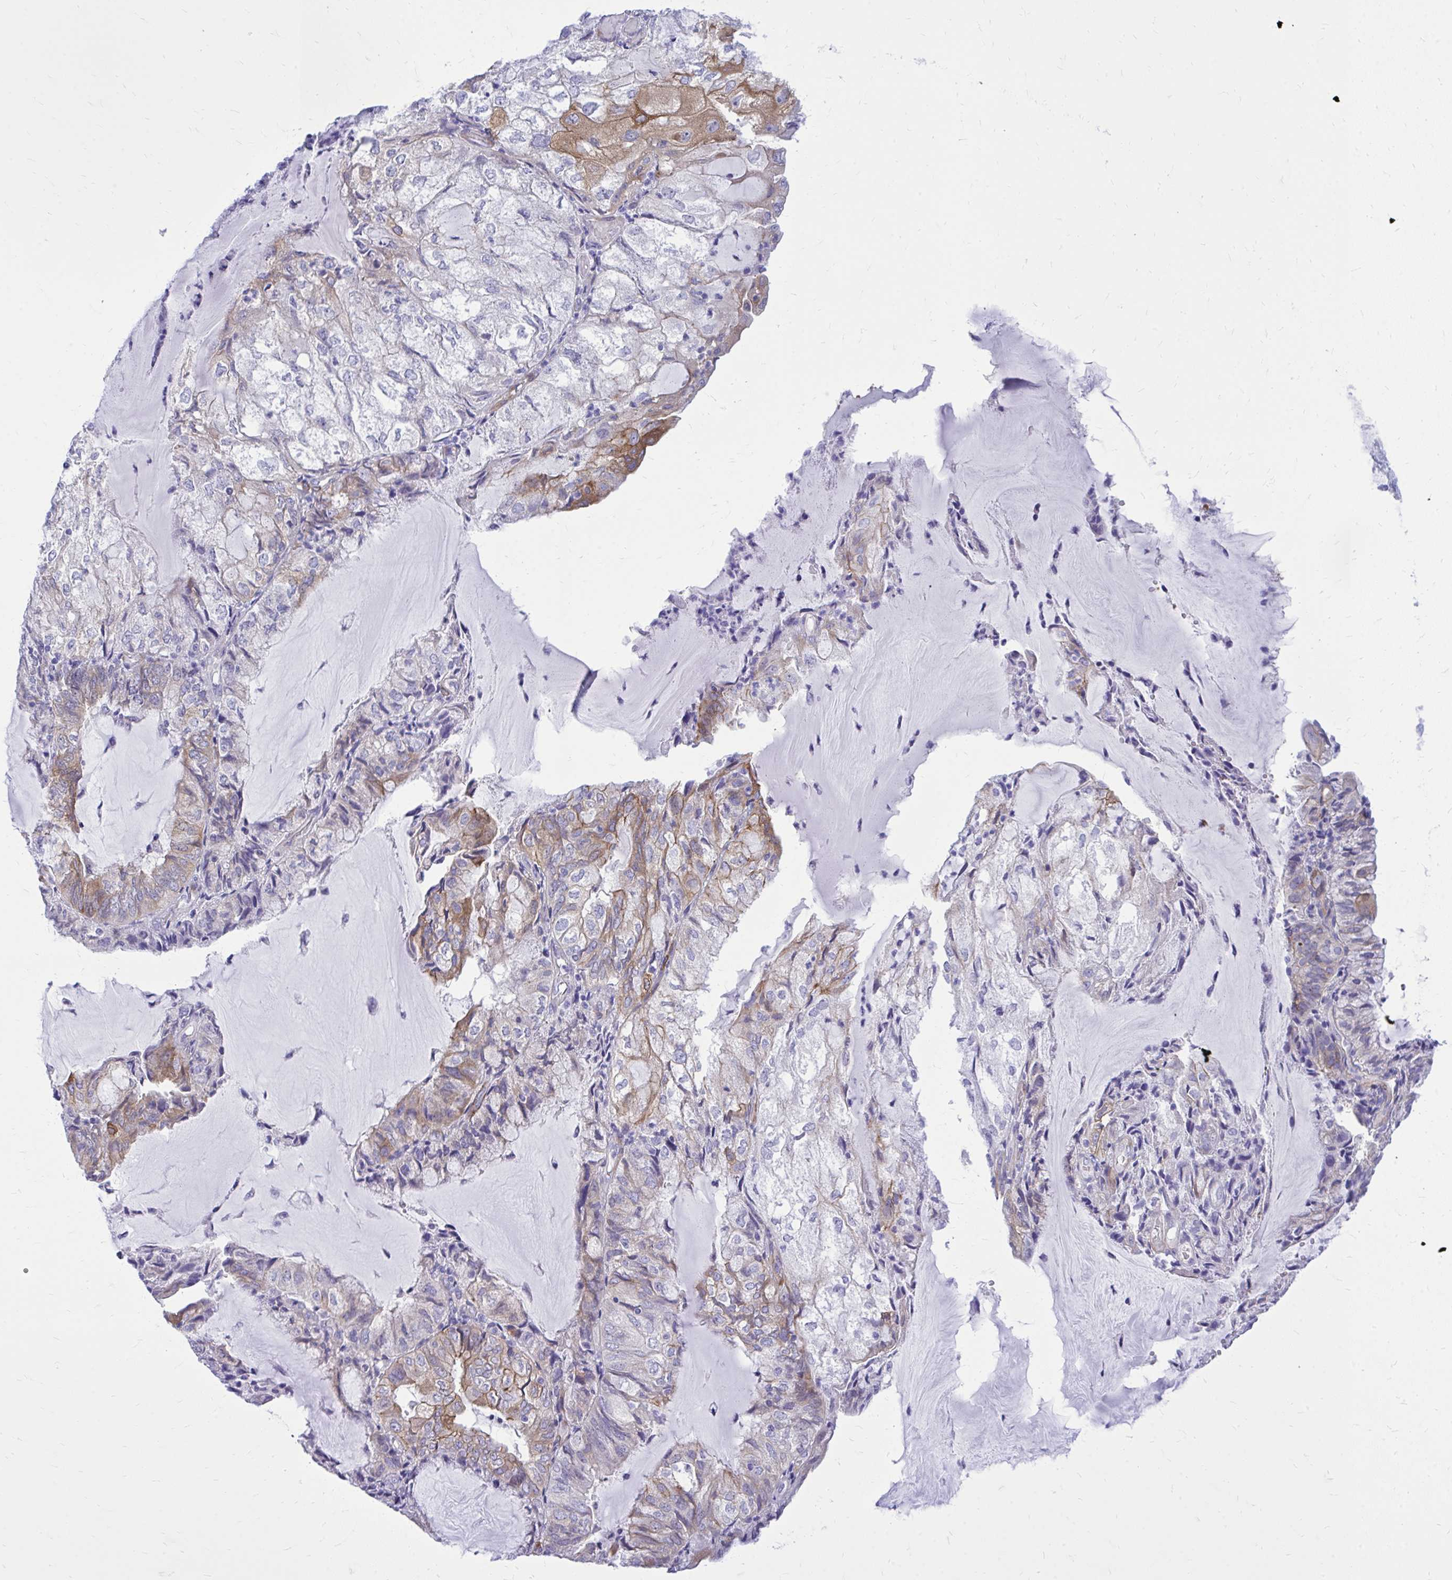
{"staining": {"intensity": "moderate", "quantity": "25%-75%", "location": "cytoplasmic/membranous"}, "tissue": "endometrial cancer", "cell_type": "Tumor cells", "image_type": "cancer", "snomed": [{"axis": "morphology", "description": "Adenocarcinoma, NOS"}, {"axis": "topography", "description": "Endometrium"}], "caption": "Endometrial cancer stained with a protein marker shows moderate staining in tumor cells.", "gene": "EPB41L1", "patient": {"sex": "female", "age": 81}}